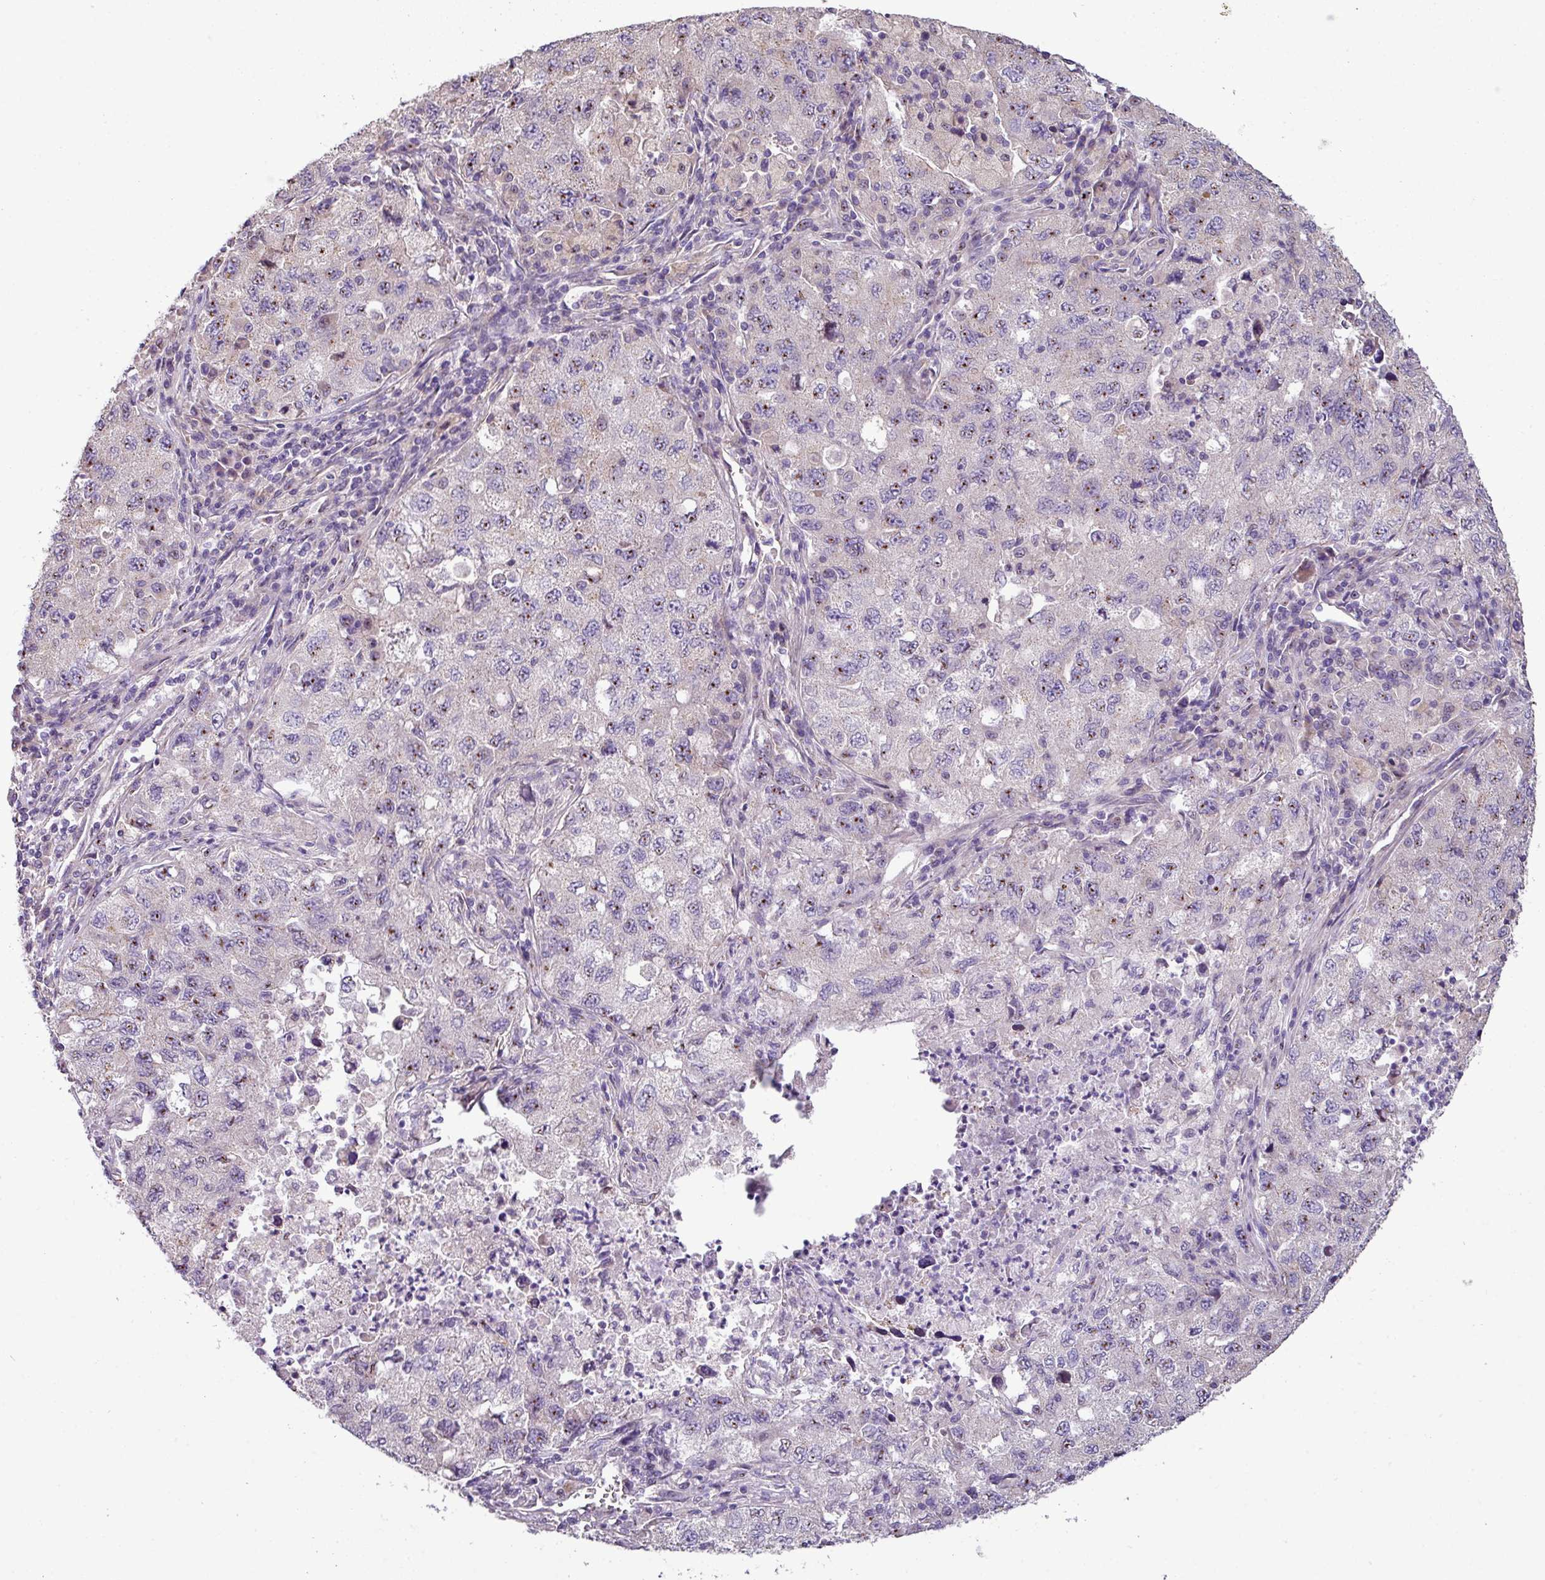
{"staining": {"intensity": "weak", "quantity": "25%-75%", "location": "nuclear"}, "tissue": "lung cancer", "cell_type": "Tumor cells", "image_type": "cancer", "snomed": [{"axis": "morphology", "description": "Adenocarcinoma, NOS"}, {"axis": "topography", "description": "Lung"}], "caption": "High-power microscopy captured an immunohistochemistry micrograph of adenocarcinoma (lung), revealing weak nuclear expression in about 25%-75% of tumor cells.", "gene": "LRRC9", "patient": {"sex": "female", "age": 57}}